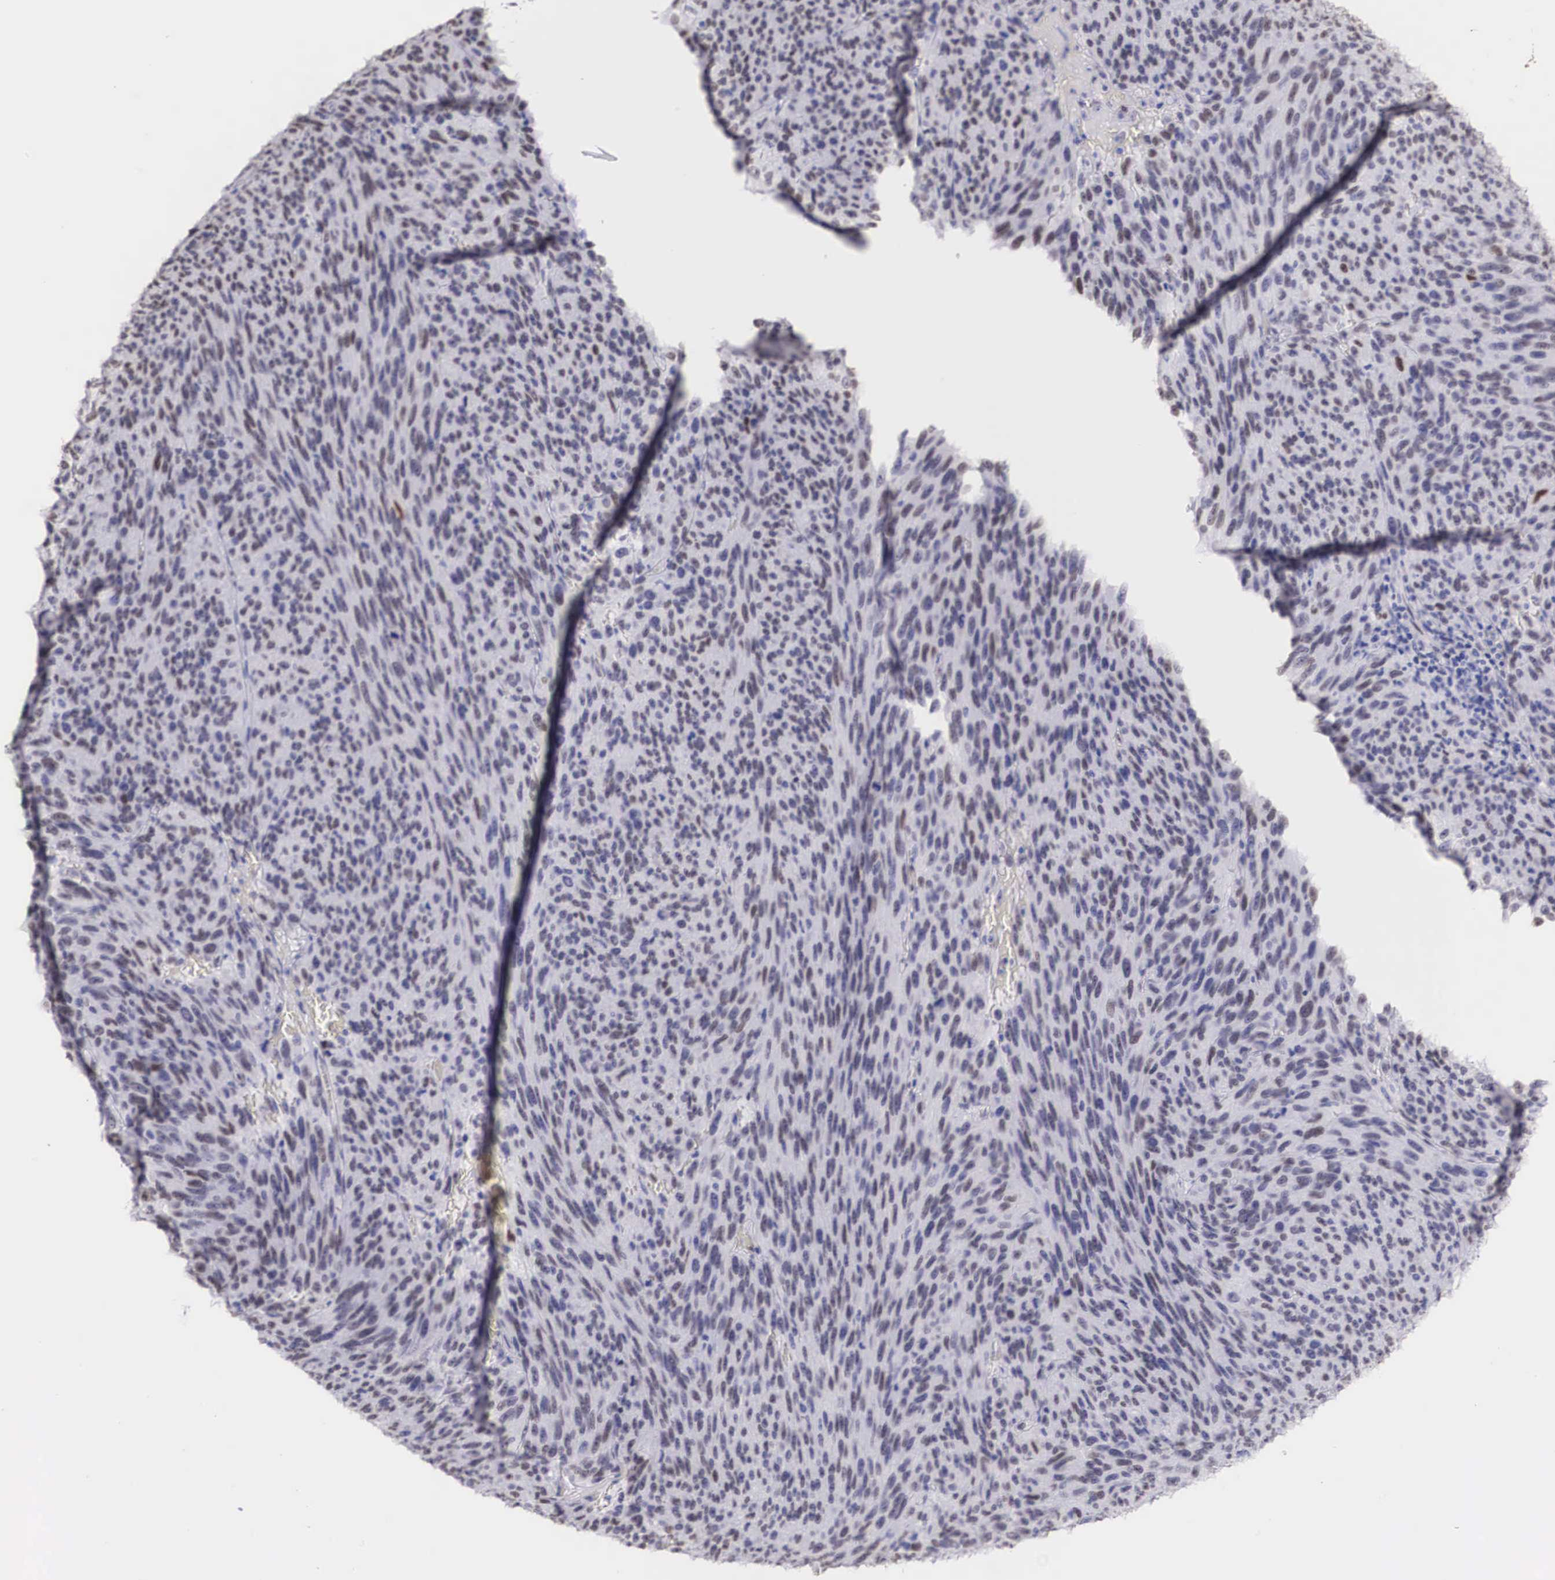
{"staining": {"intensity": "weak", "quantity": "<25%", "location": "nuclear"}, "tissue": "melanoma", "cell_type": "Tumor cells", "image_type": "cancer", "snomed": [{"axis": "morphology", "description": "Malignant melanoma, NOS"}, {"axis": "topography", "description": "Skin"}], "caption": "Tumor cells show no significant staining in melanoma.", "gene": "HMGN5", "patient": {"sex": "male", "age": 76}}